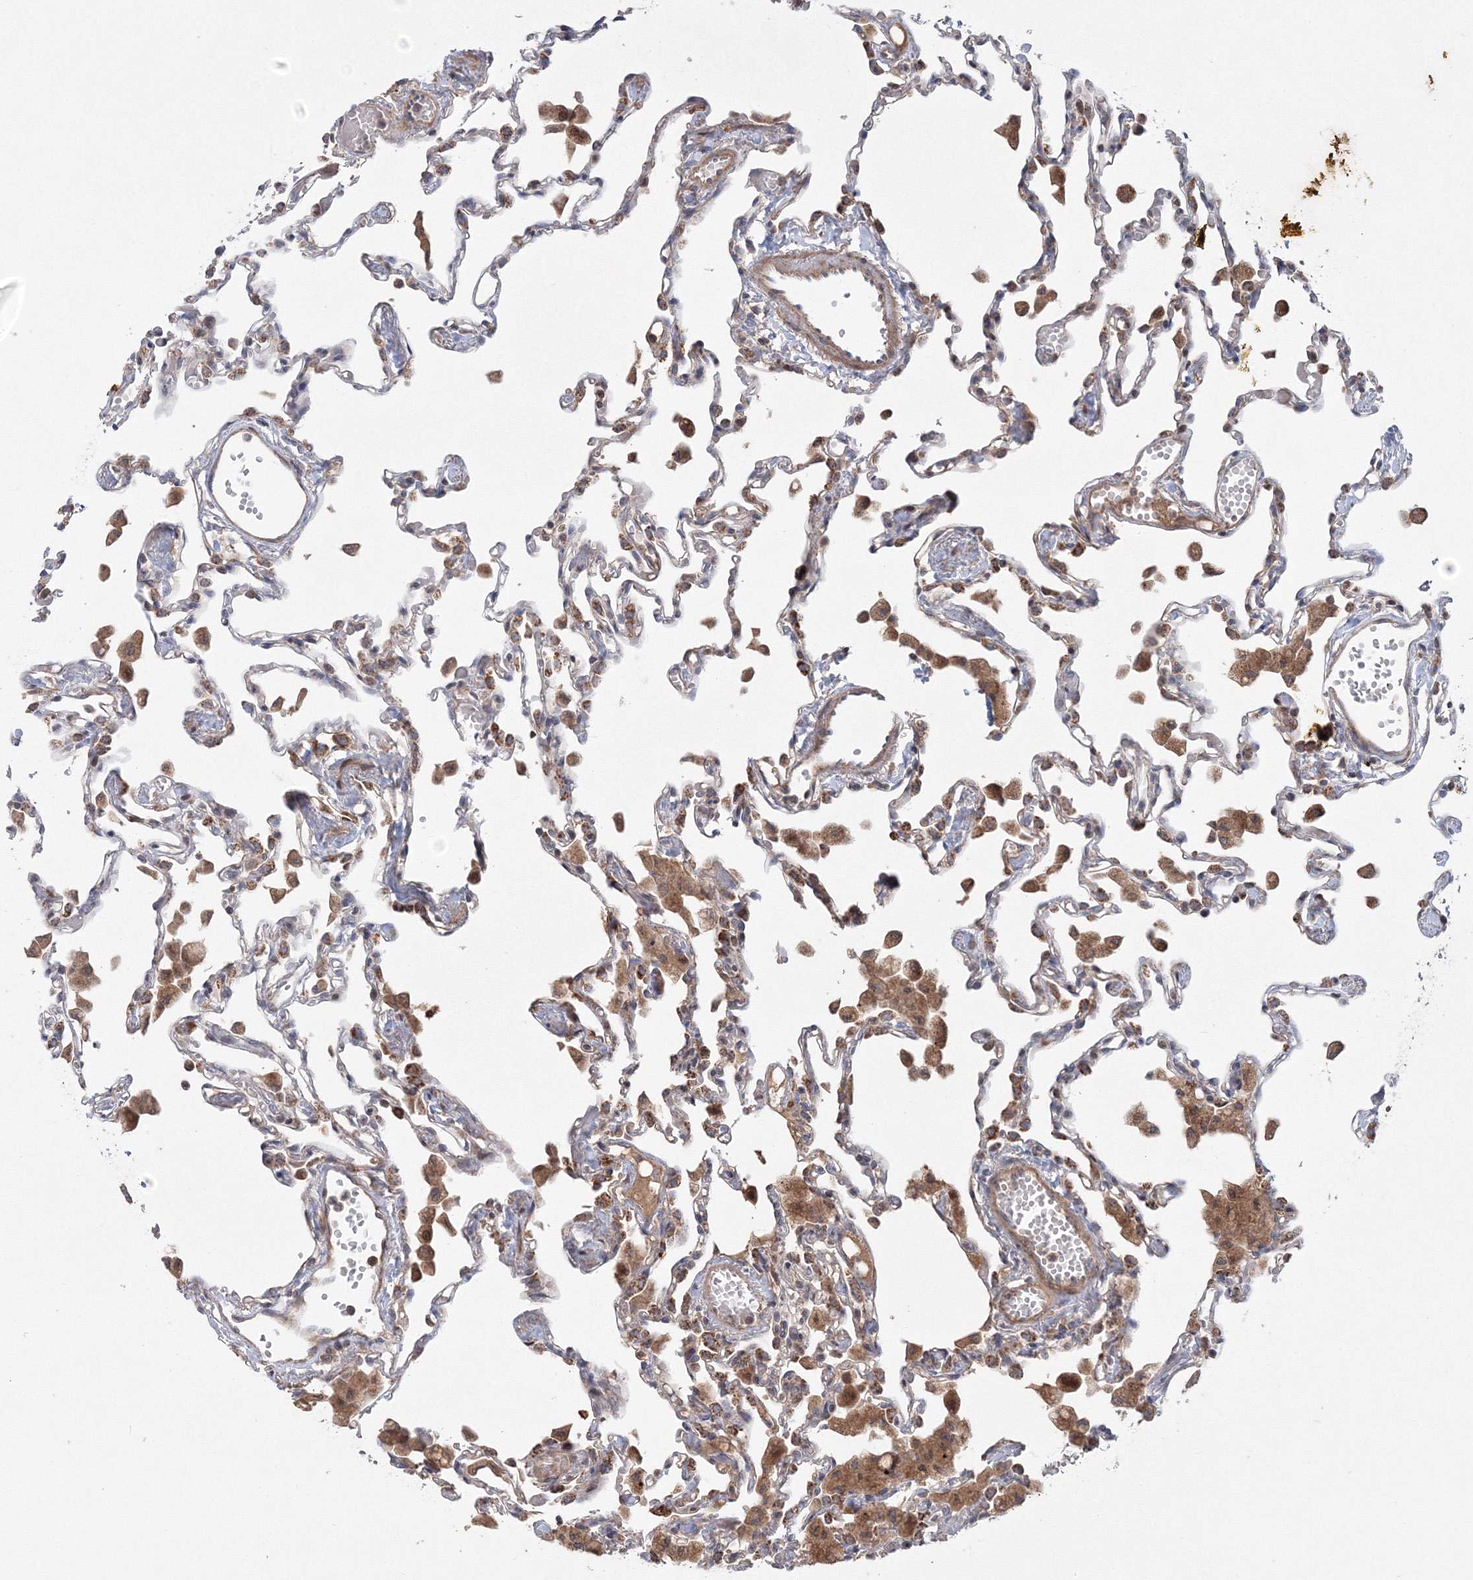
{"staining": {"intensity": "moderate", "quantity": "<25%", "location": "cytoplasmic/membranous"}, "tissue": "lung", "cell_type": "Alveolar cells", "image_type": "normal", "snomed": [{"axis": "morphology", "description": "Normal tissue, NOS"}, {"axis": "topography", "description": "Bronchus"}, {"axis": "topography", "description": "Lung"}], "caption": "Brown immunohistochemical staining in benign human lung demonstrates moderate cytoplasmic/membranous staining in about <25% of alveolar cells. (DAB IHC with brightfield microscopy, high magnification).", "gene": "NOA1", "patient": {"sex": "female", "age": 49}}